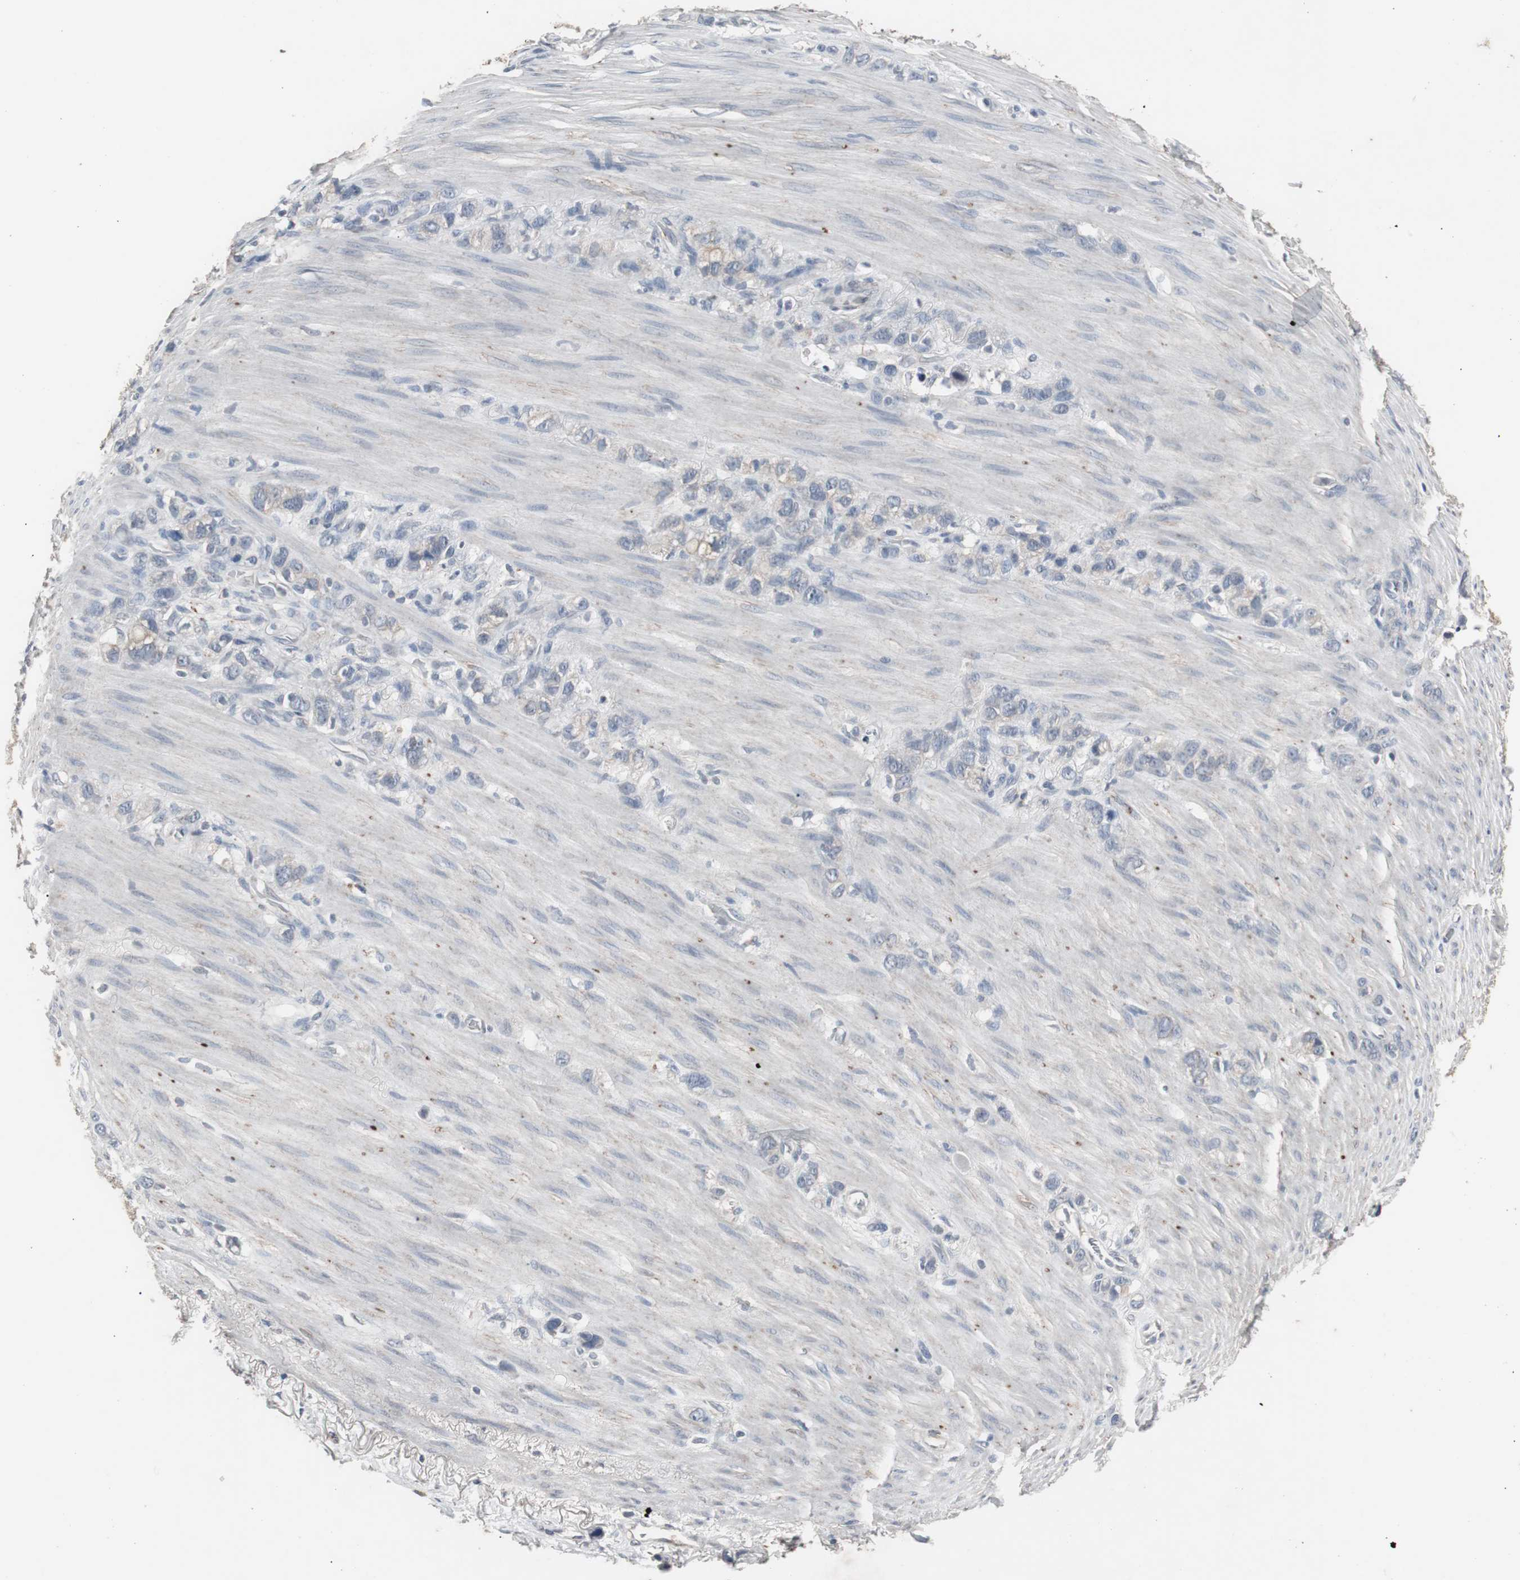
{"staining": {"intensity": "negative", "quantity": "none", "location": "none"}, "tissue": "stomach cancer", "cell_type": "Tumor cells", "image_type": "cancer", "snomed": [{"axis": "morphology", "description": "Normal tissue, NOS"}, {"axis": "morphology", "description": "Adenocarcinoma, NOS"}, {"axis": "morphology", "description": "Adenocarcinoma, High grade"}, {"axis": "topography", "description": "Stomach, upper"}, {"axis": "topography", "description": "Stomach"}], "caption": "A micrograph of human adenocarcinoma (high-grade) (stomach) is negative for staining in tumor cells. The staining was performed using DAB to visualize the protein expression in brown, while the nuclei were stained in blue with hematoxylin (Magnification: 20x).", "gene": "ACAA1", "patient": {"sex": "female", "age": 65}}